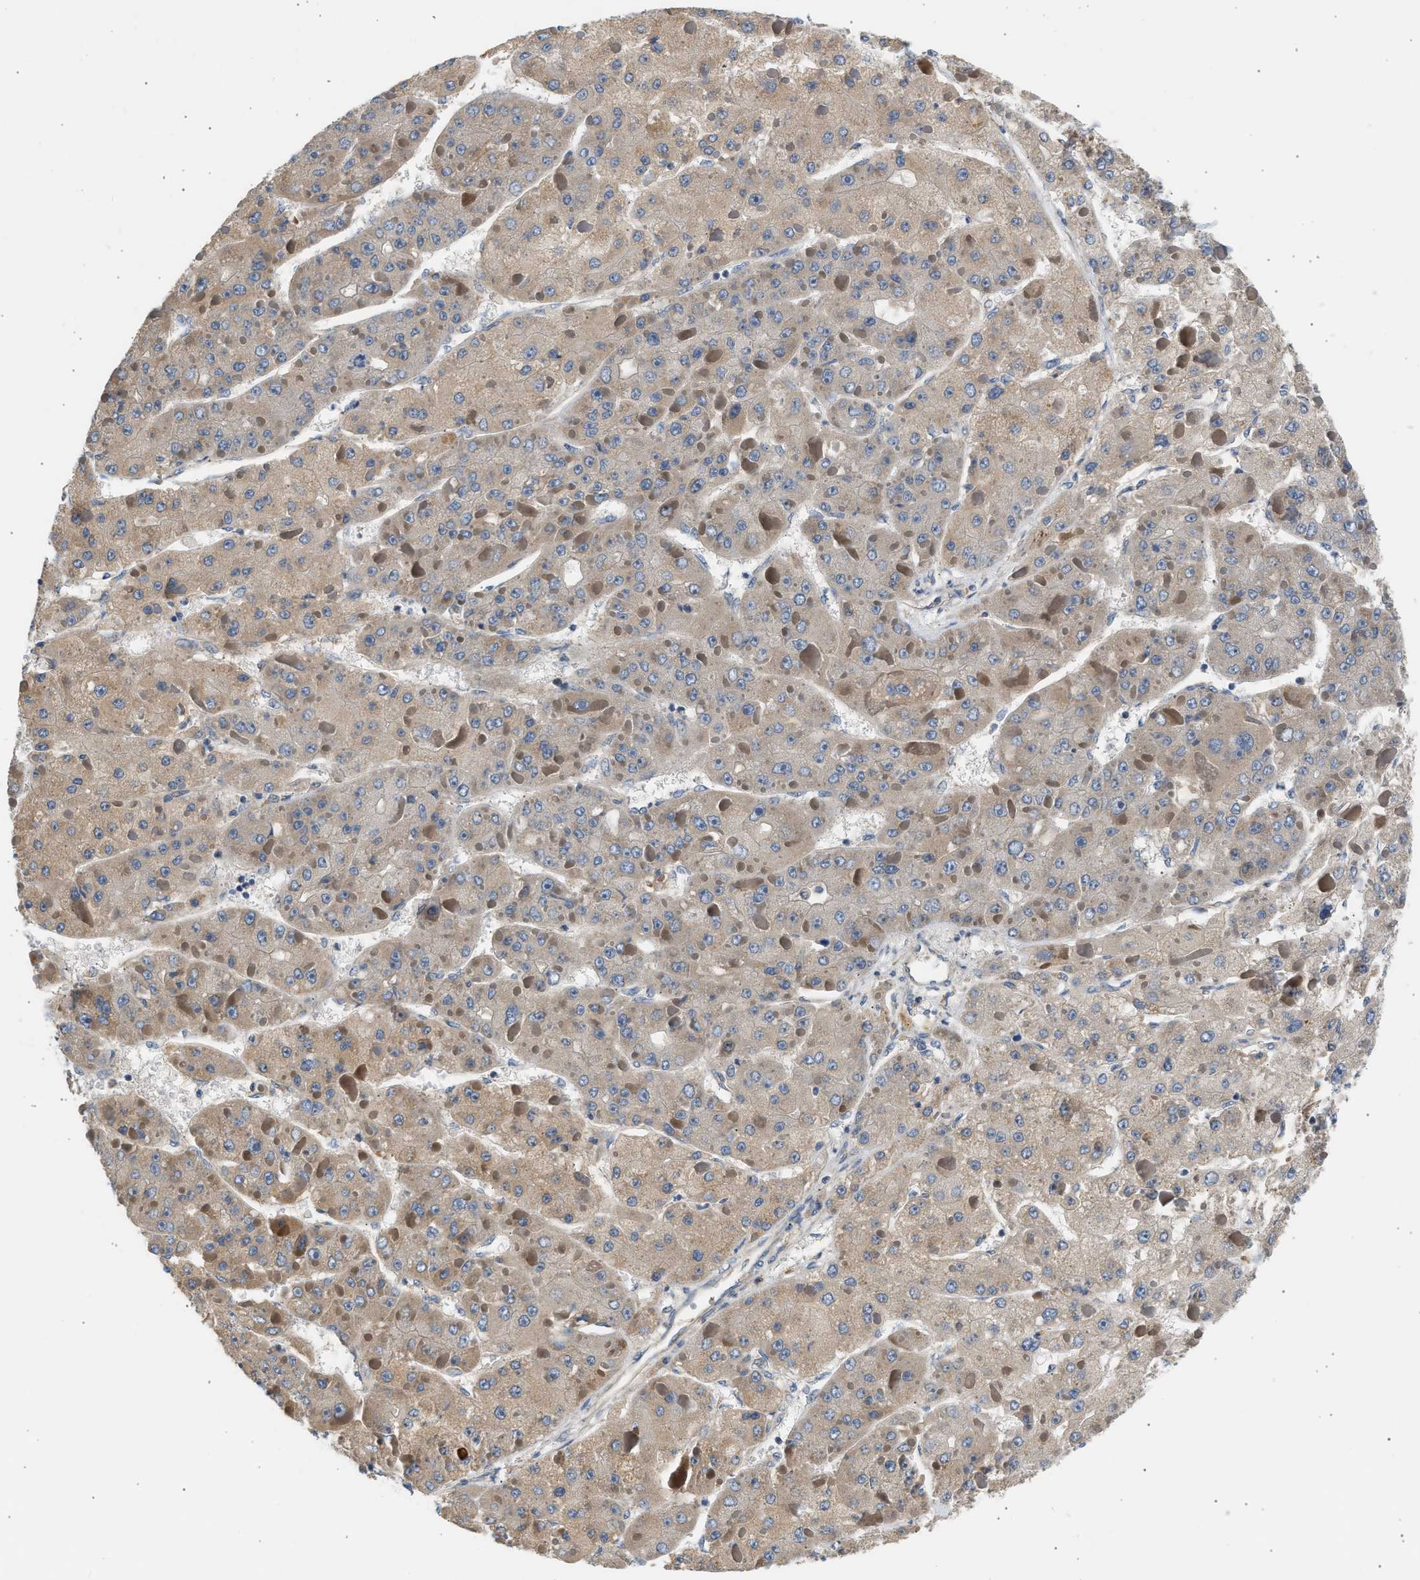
{"staining": {"intensity": "weak", "quantity": "<25%", "location": "cytoplasmic/membranous"}, "tissue": "liver cancer", "cell_type": "Tumor cells", "image_type": "cancer", "snomed": [{"axis": "morphology", "description": "Carcinoma, Hepatocellular, NOS"}, {"axis": "topography", "description": "Liver"}], "caption": "Tumor cells are negative for protein expression in human liver hepatocellular carcinoma.", "gene": "WDR31", "patient": {"sex": "female", "age": 73}}